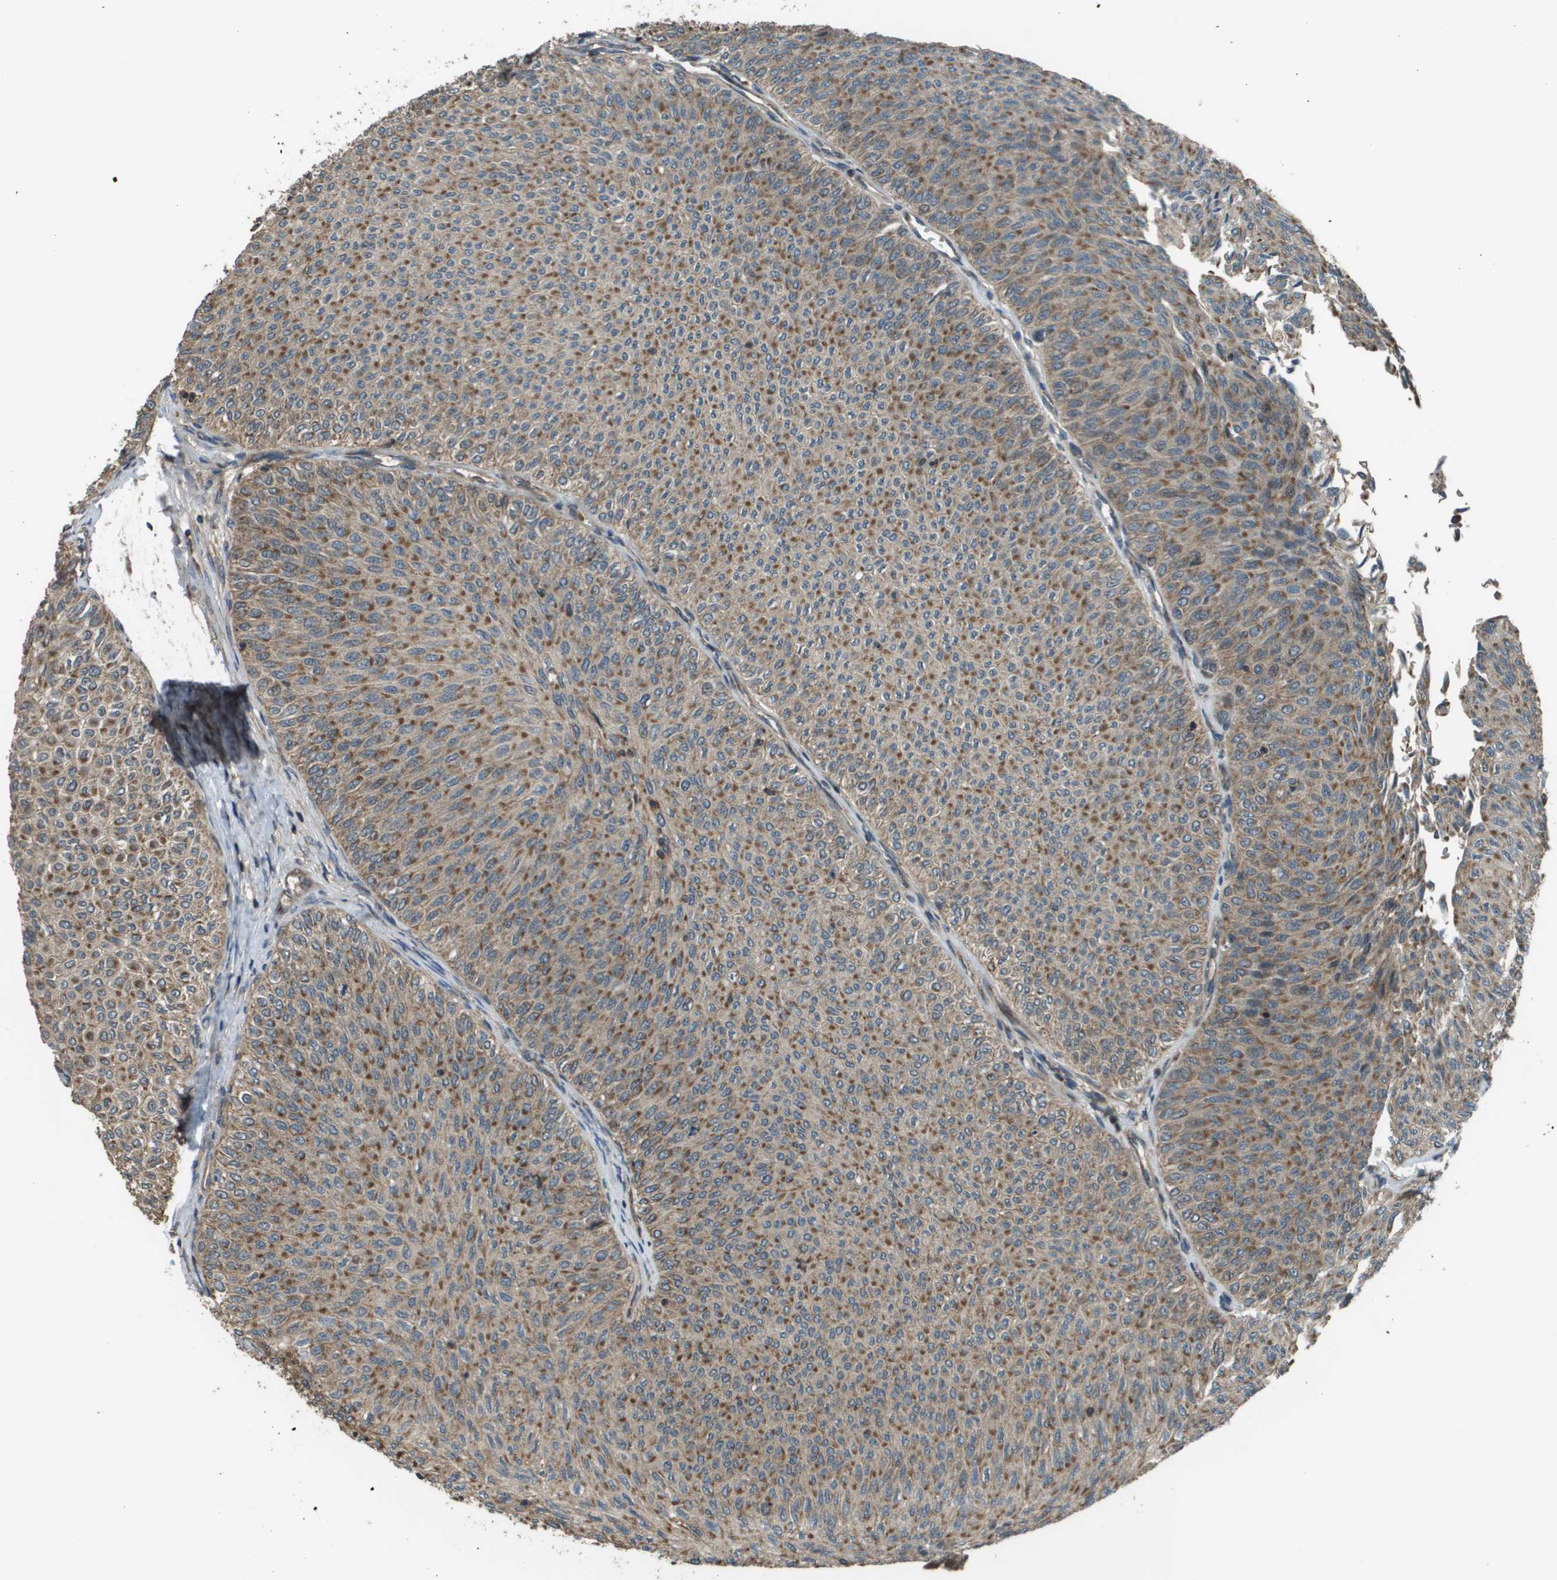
{"staining": {"intensity": "moderate", "quantity": ">75%", "location": "cytoplasmic/membranous"}, "tissue": "urothelial cancer", "cell_type": "Tumor cells", "image_type": "cancer", "snomed": [{"axis": "morphology", "description": "Urothelial carcinoma, Low grade"}, {"axis": "topography", "description": "Urinary bladder"}], "caption": "This is an image of IHC staining of urothelial cancer, which shows moderate staining in the cytoplasmic/membranous of tumor cells.", "gene": "PLPBP", "patient": {"sex": "male", "age": 78}}